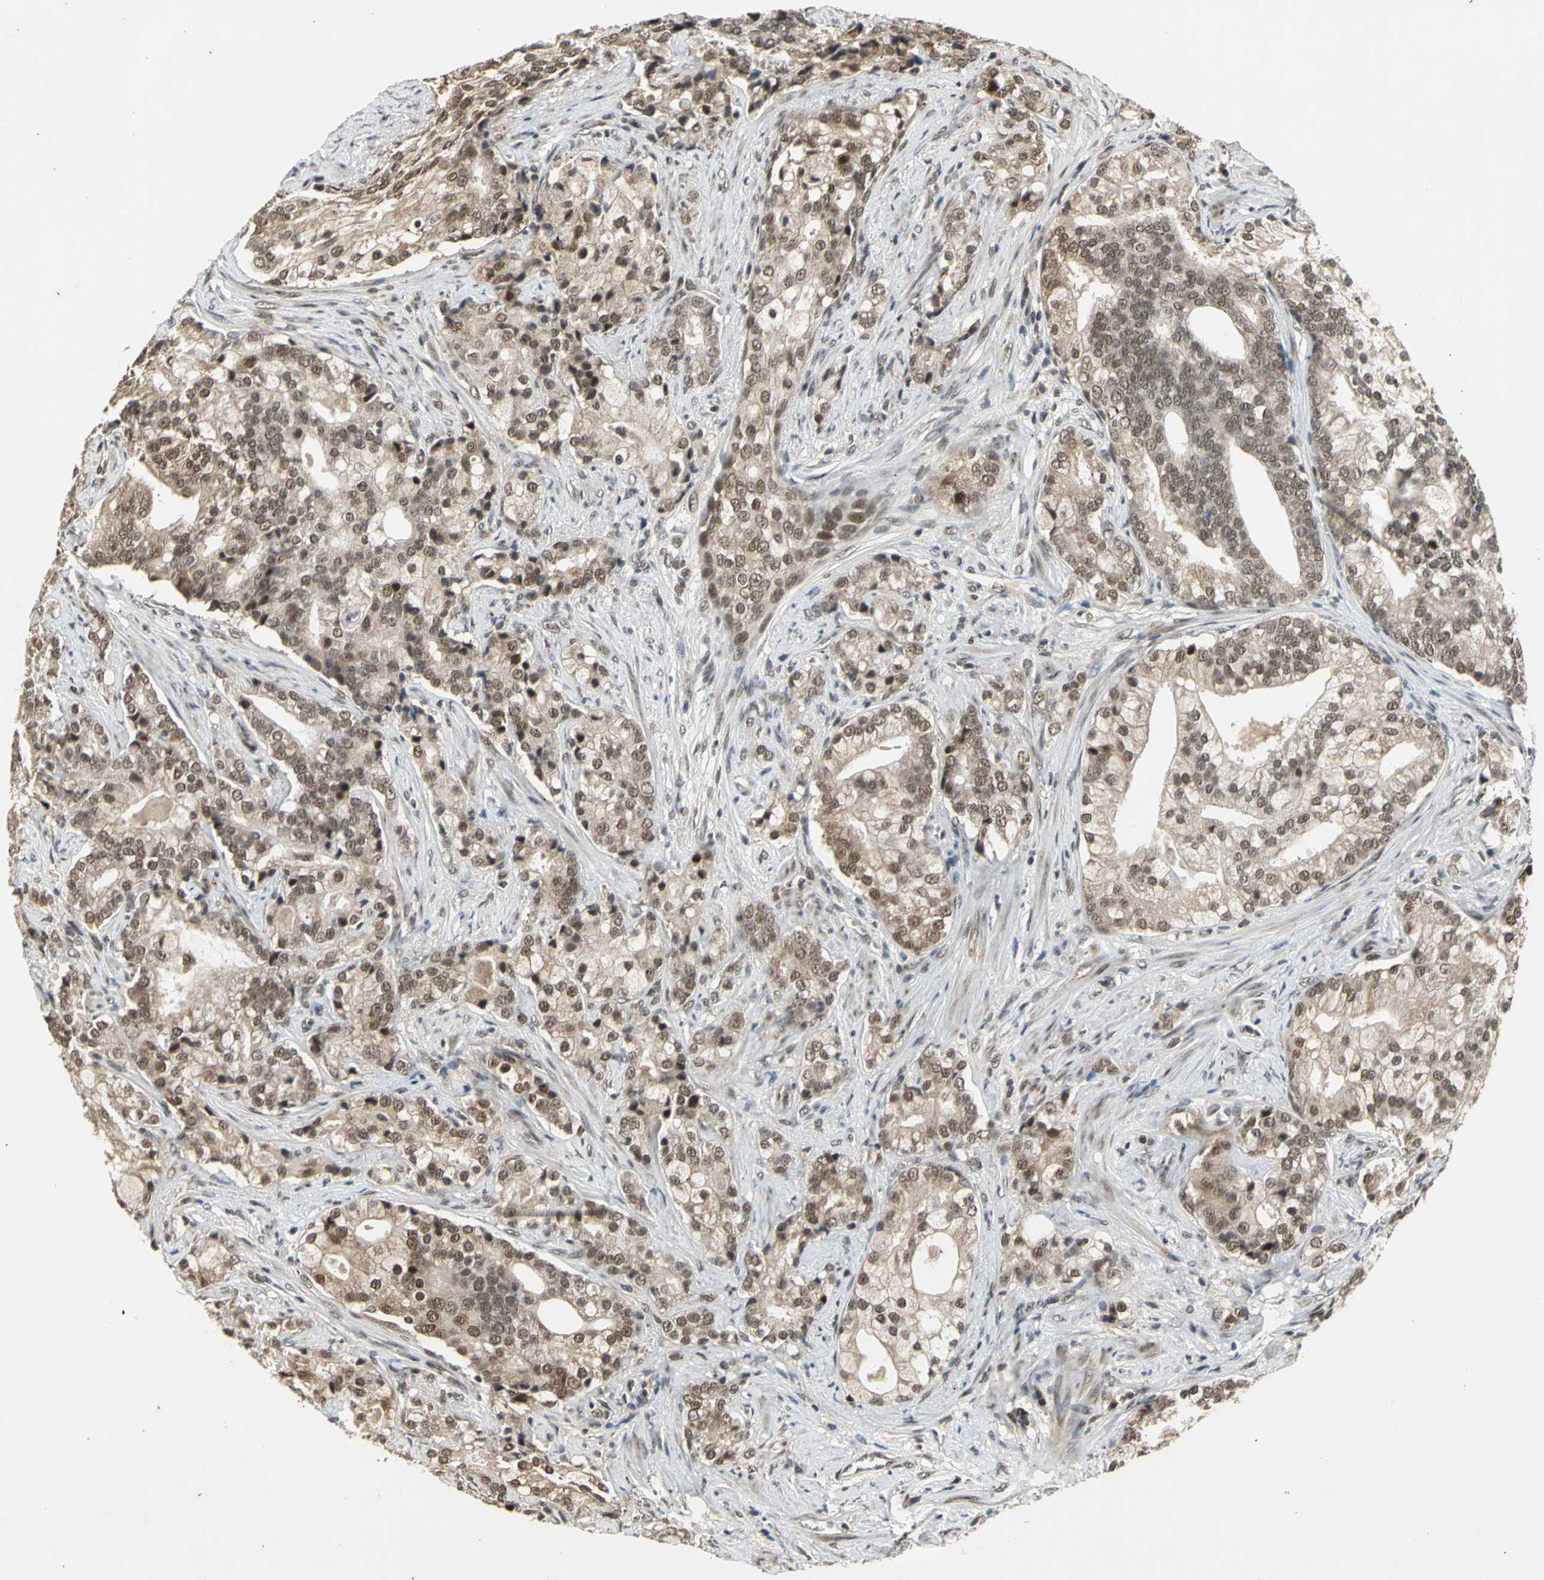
{"staining": {"intensity": "weak", "quantity": ">75%", "location": "nuclear"}, "tissue": "prostate cancer", "cell_type": "Tumor cells", "image_type": "cancer", "snomed": [{"axis": "morphology", "description": "Adenocarcinoma, Low grade"}, {"axis": "topography", "description": "Prostate"}], "caption": "IHC (DAB) staining of human prostate adenocarcinoma (low-grade) reveals weak nuclear protein expression in about >75% of tumor cells.", "gene": "NOTCH3", "patient": {"sex": "male", "age": 58}}